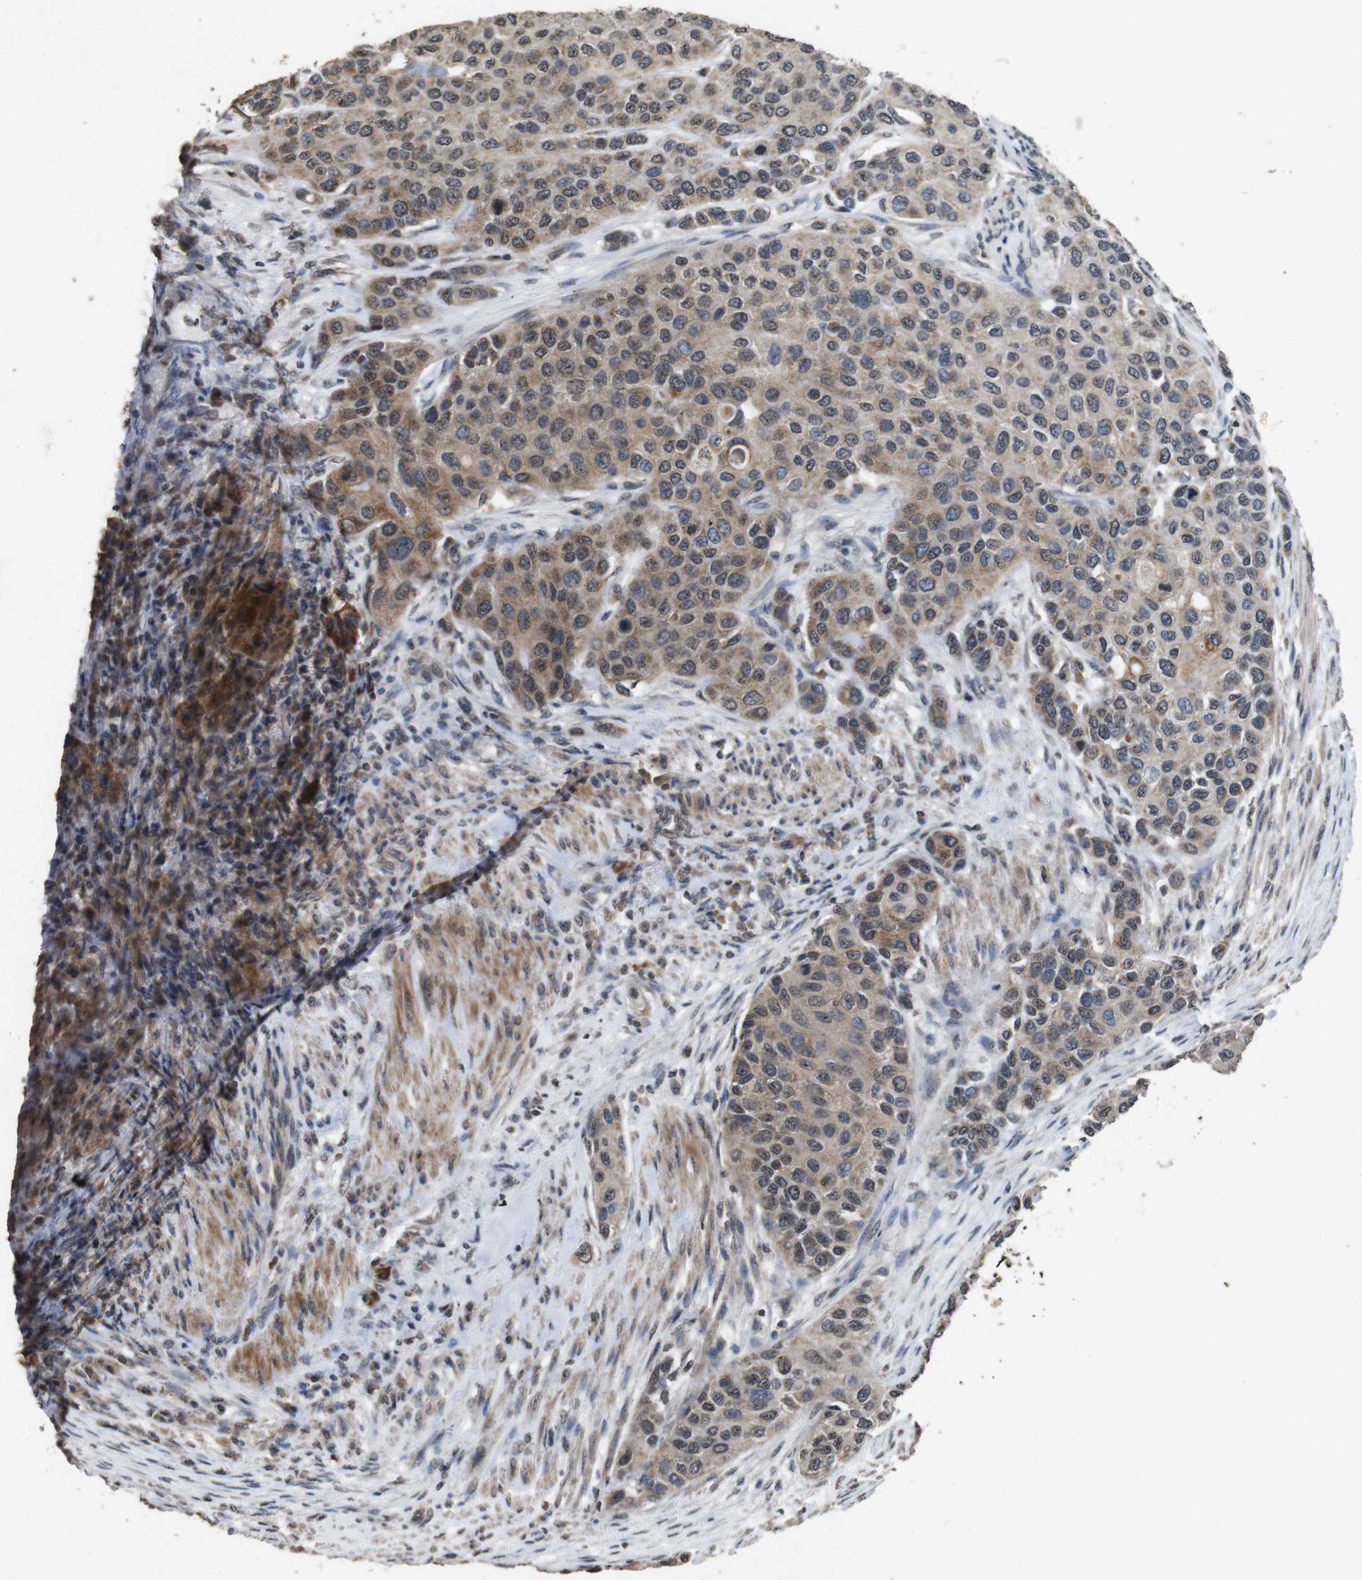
{"staining": {"intensity": "moderate", "quantity": ">75%", "location": "cytoplasmic/membranous,nuclear"}, "tissue": "urothelial cancer", "cell_type": "Tumor cells", "image_type": "cancer", "snomed": [{"axis": "morphology", "description": "Urothelial carcinoma, High grade"}, {"axis": "topography", "description": "Urinary bladder"}], "caption": "The photomicrograph demonstrates a brown stain indicating the presence of a protein in the cytoplasmic/membranous and nuclear of tumor cells in urothelial cancer.", "gene": "SORL1", "patient": {"sex": "female", "age": 56}}